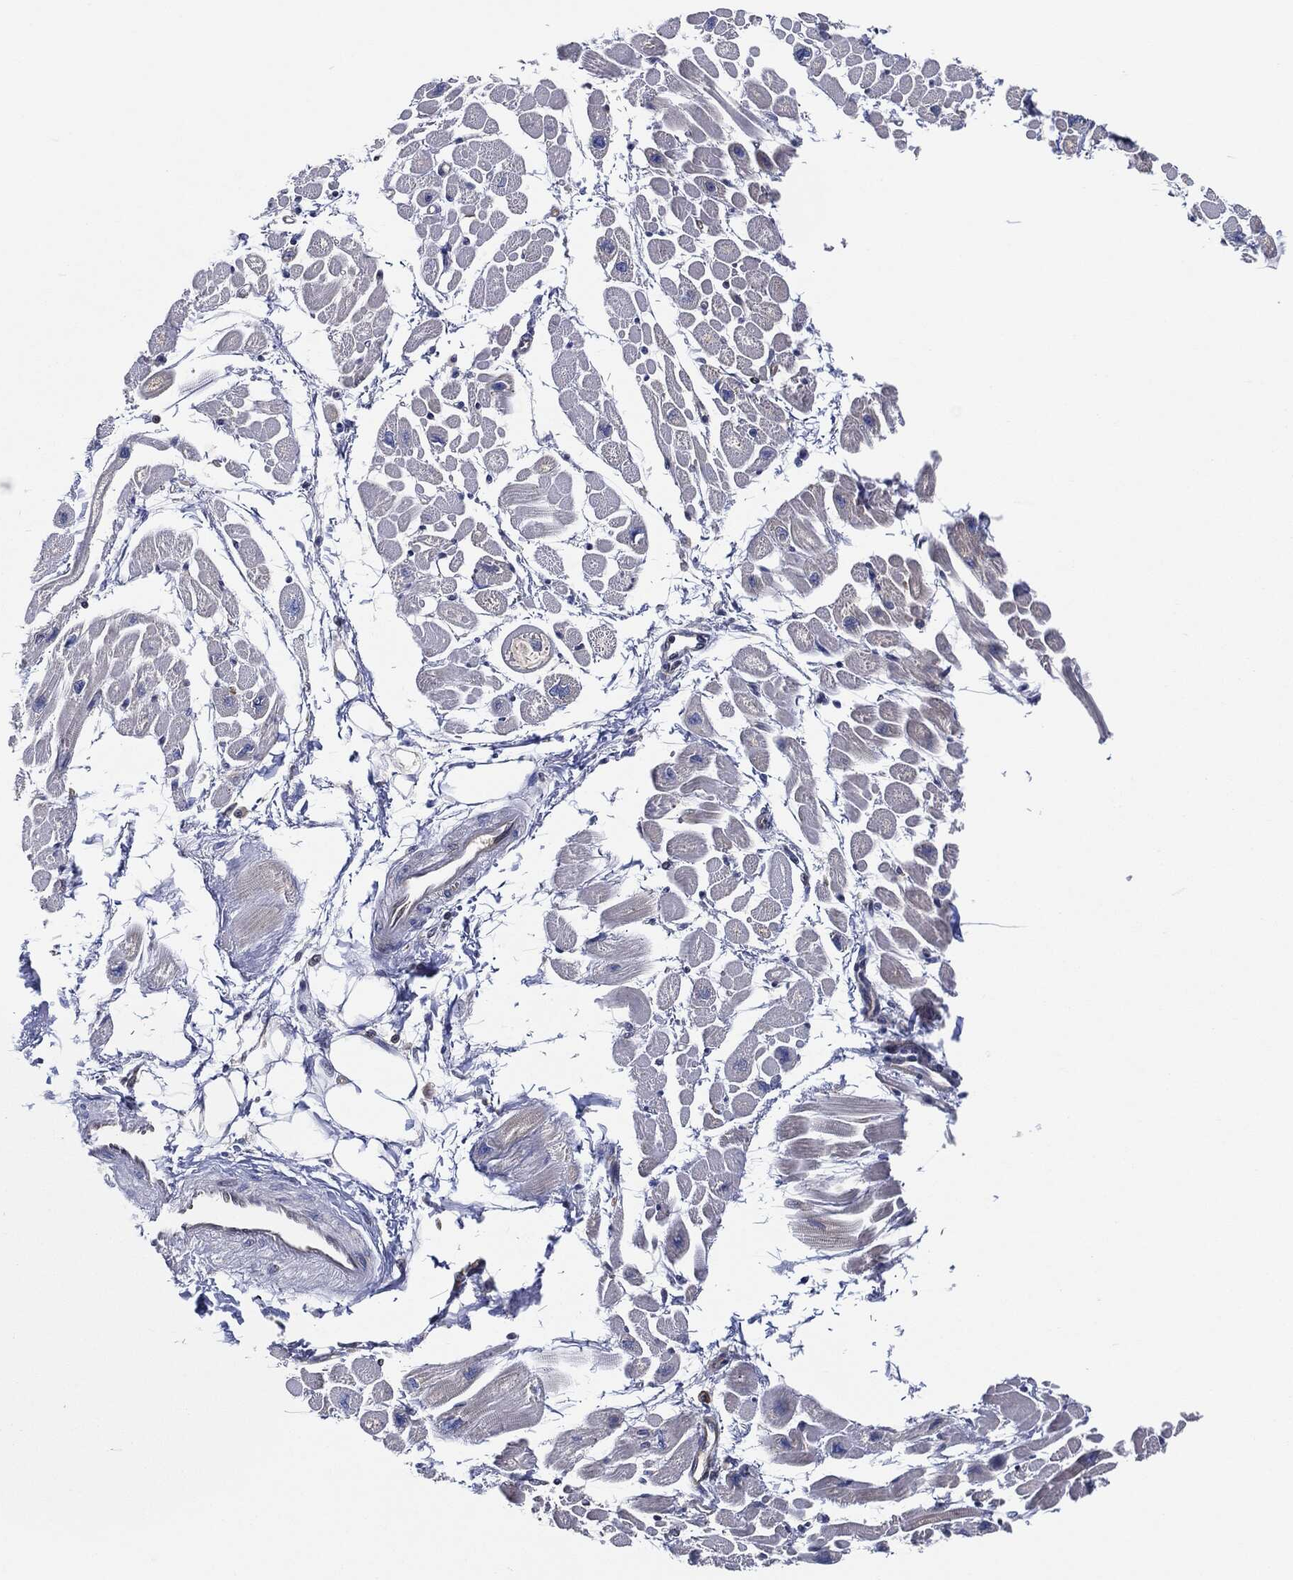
{"staining": {"intensity": "weak", "quantity": "<25%", "location": "cytoplasmic/membranous"}, "tissue": "heart muscle", "cell_type": "Cardiomyocytes", "image_type": "normal", "snomed": [{"axis": "morphology", "description": "Normal tissue, NOS"}, {"axis": "topography", "description": "Heart"}], "caption": "A histopathology image of heart muscle stained for a protein exhibits no brown staining in cardiomyocytes.", "gene": "EIF2S2", "patient": {"sex": "male", "age": 66}}